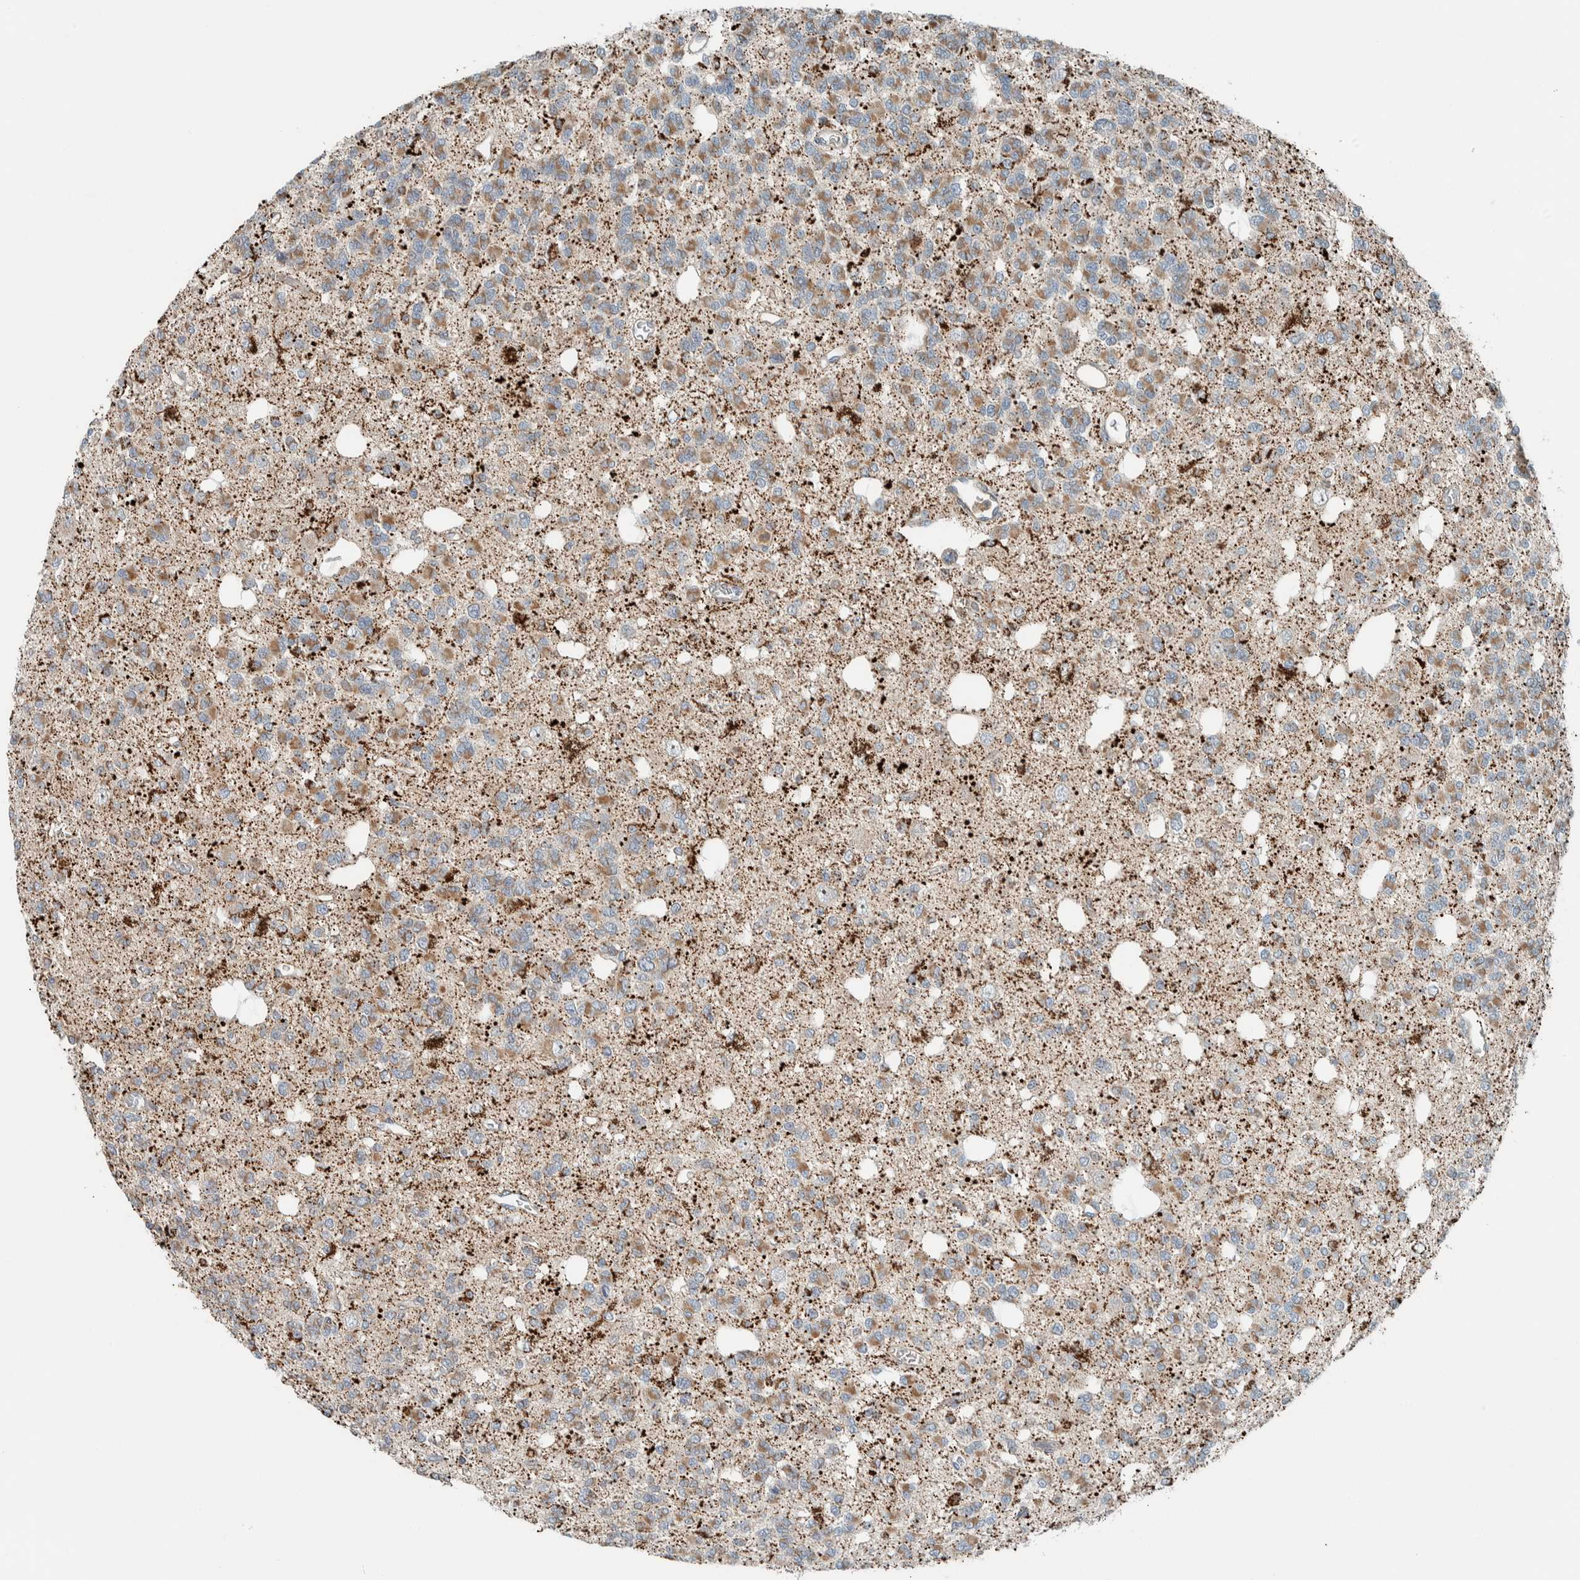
{"staining": {"intensity": "moderate", "quantity": "25%-75%", "location": "cytoplasmic/membranous"}, "tissue": "glioma", "cell_type": "Tumor cells", "image_type": "cancer", "snomed": [{"axis": "morphology", "description": "Glioma, malignant, Low grade"}, {"axis": "topography", "description": "Brain"}], "caption": "This micrograph displays immunohistochemistry staining of human malignant low-grade glioma, with medium moderate cytoplasmic/membranous staining in approximately 25%-75% of tumor cells.", "gene": "SLFN12L", "patient": {"sex": "male", "age": 38}}